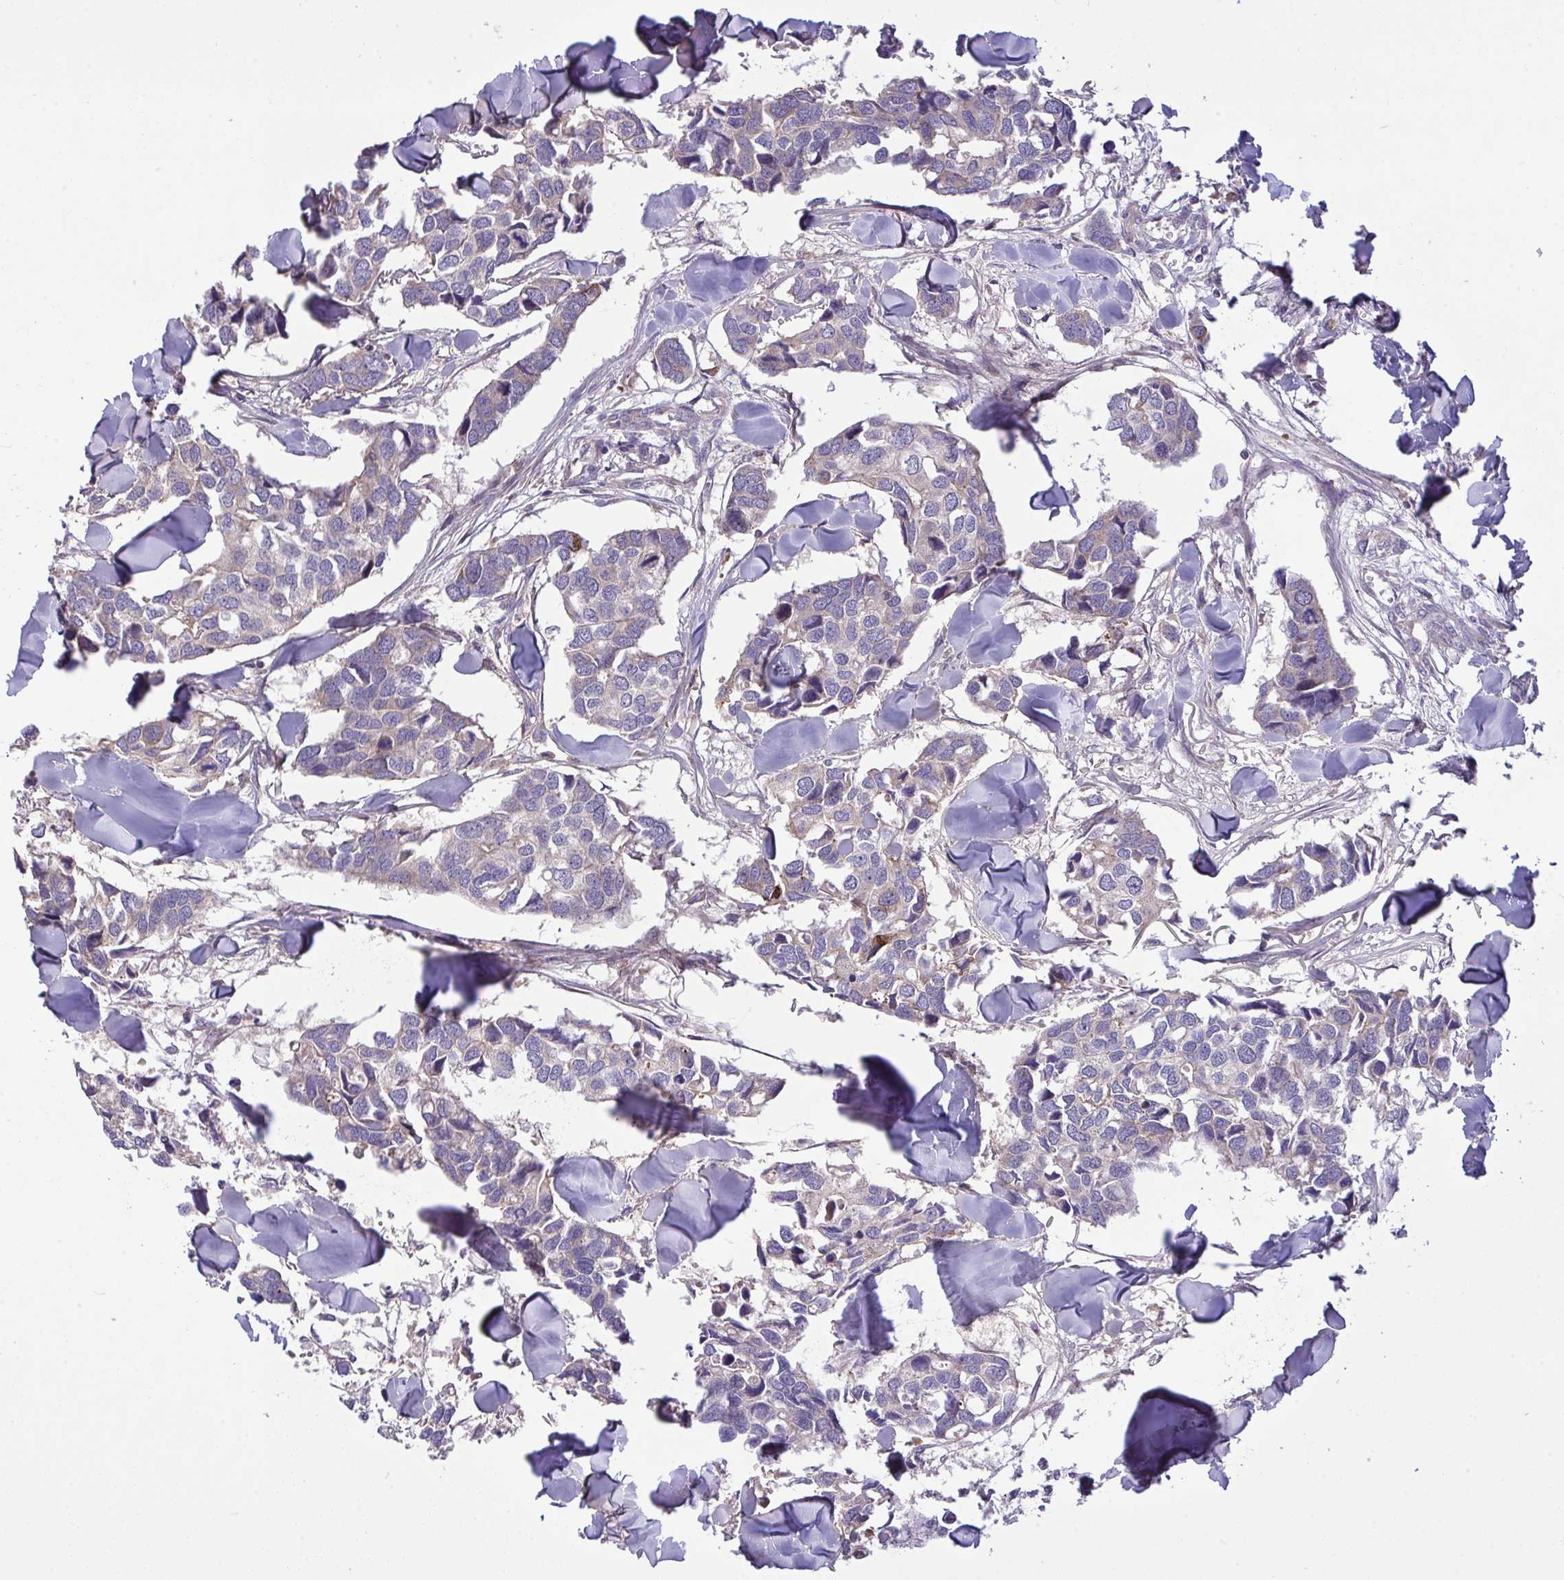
{"staining": {"intensity": "negative", "quantity": "none", "location": "none"}, "tissue": "breast cancer", "cell_type": "Tumor cells", "image_type": "cancer", "snomed": [{"axis": "morphology", "description": "Duct carcinoma"}, {"axis": "topography", "description": "Breast"}], "caption": "Immunohistochemistry (IHC) histopathology image of neoplastic tissue: breast infiltrating ductal carcinoma stained with DAB (3,3'-diaminobenzidine) exhibits no significant protein staining in tumor cells.", "gene": "GRB14", "patient": {"sex": "female", "age": 83}}